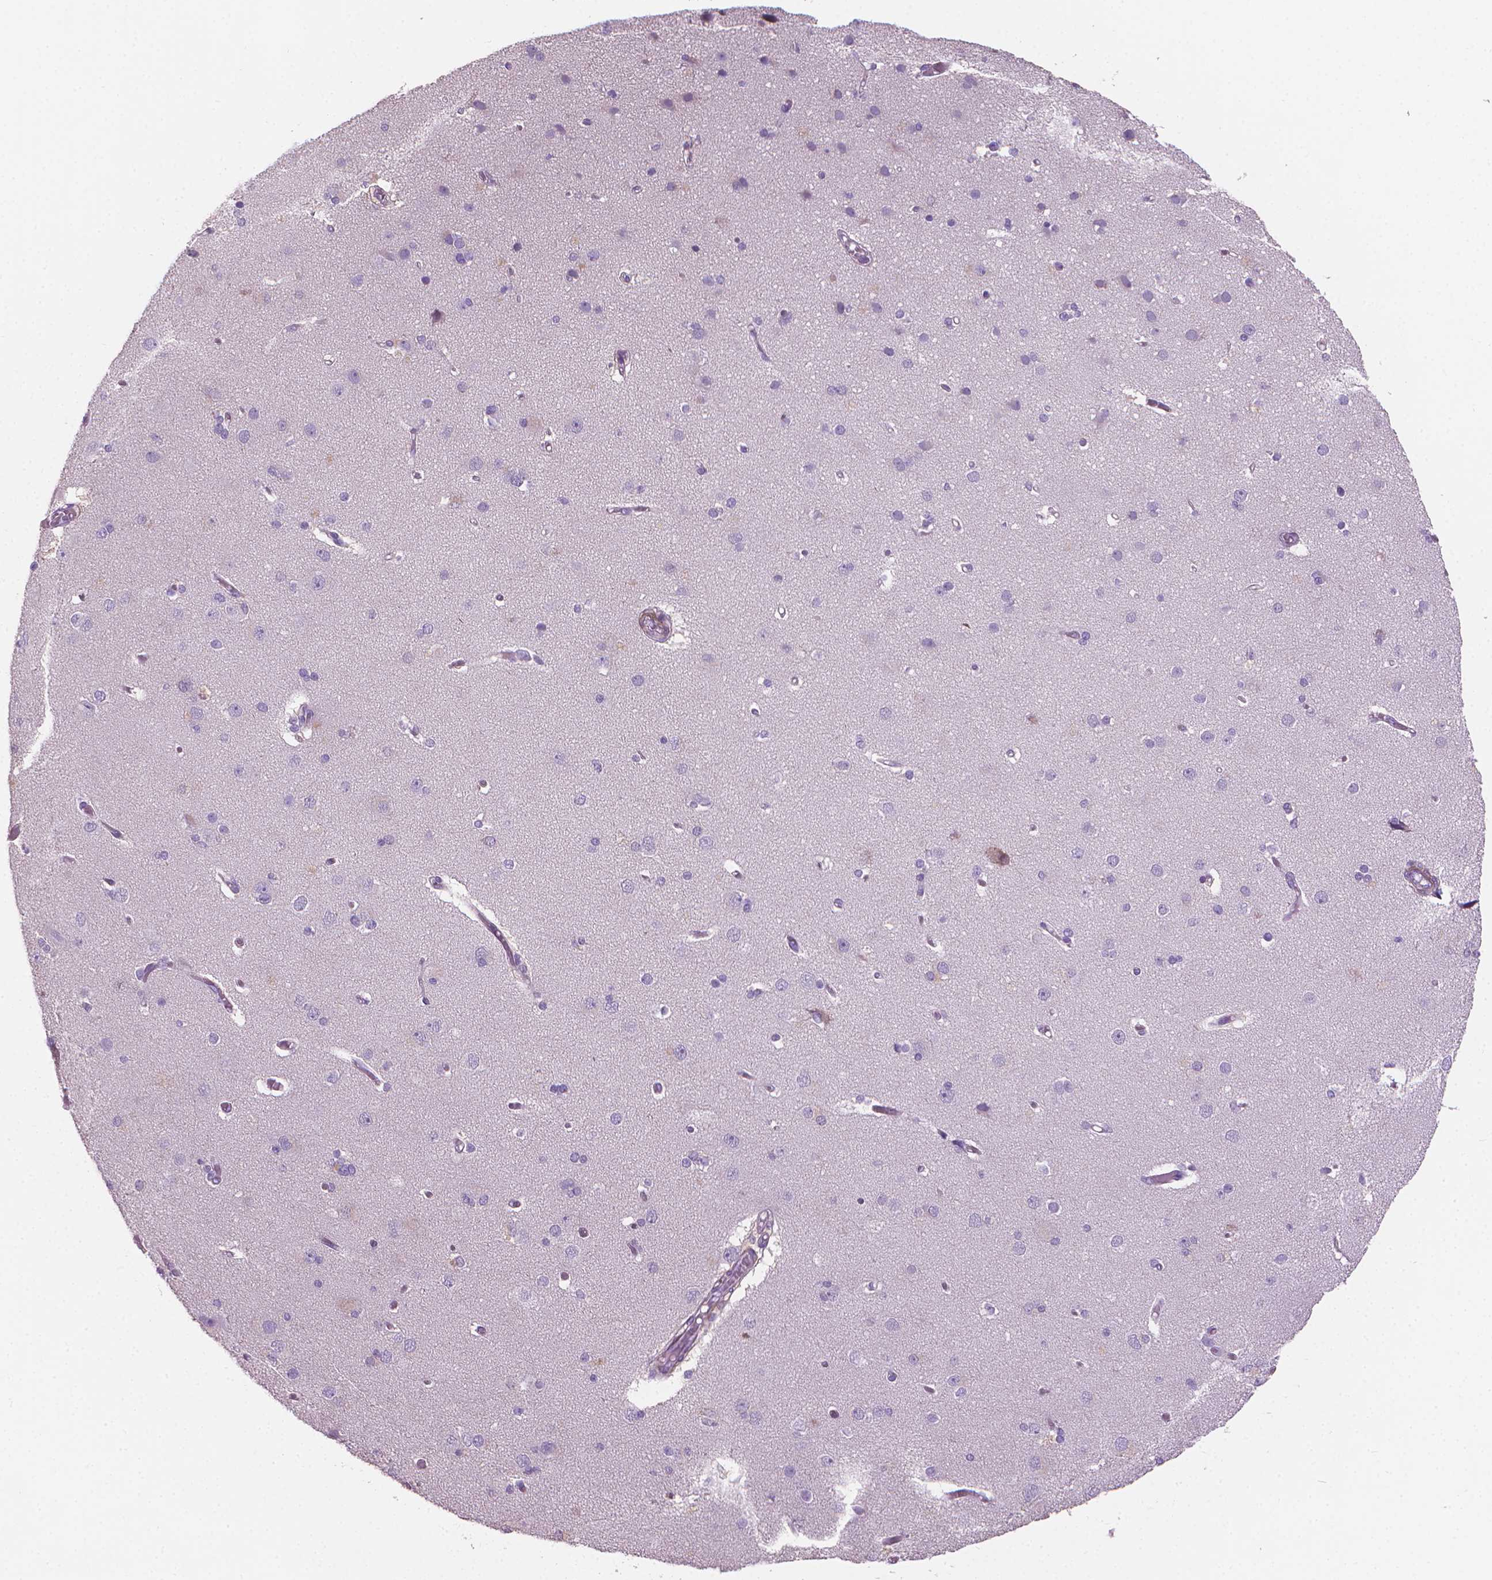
{"staining": {"intensity": "negative", "quantity": "none", "location": "none"}, "tissue": "cerebral cortex", "cell_type": "Endothelial cells", "image_type": "normal", "snomed": [{"axis": "morphology", "description": "Normal tissue, NOS"}, {"axis": "morphology", "description": "Glioma, malignant, High grade"}, {"axis": "topography", "description": "Cerebral cortex"}], "caption": "The histopathology image exhibits no significant staining in endothelial cells of cerebral cortex.", "gene": "GSDMA", "patient": {"sex": "male", "age": 71}}